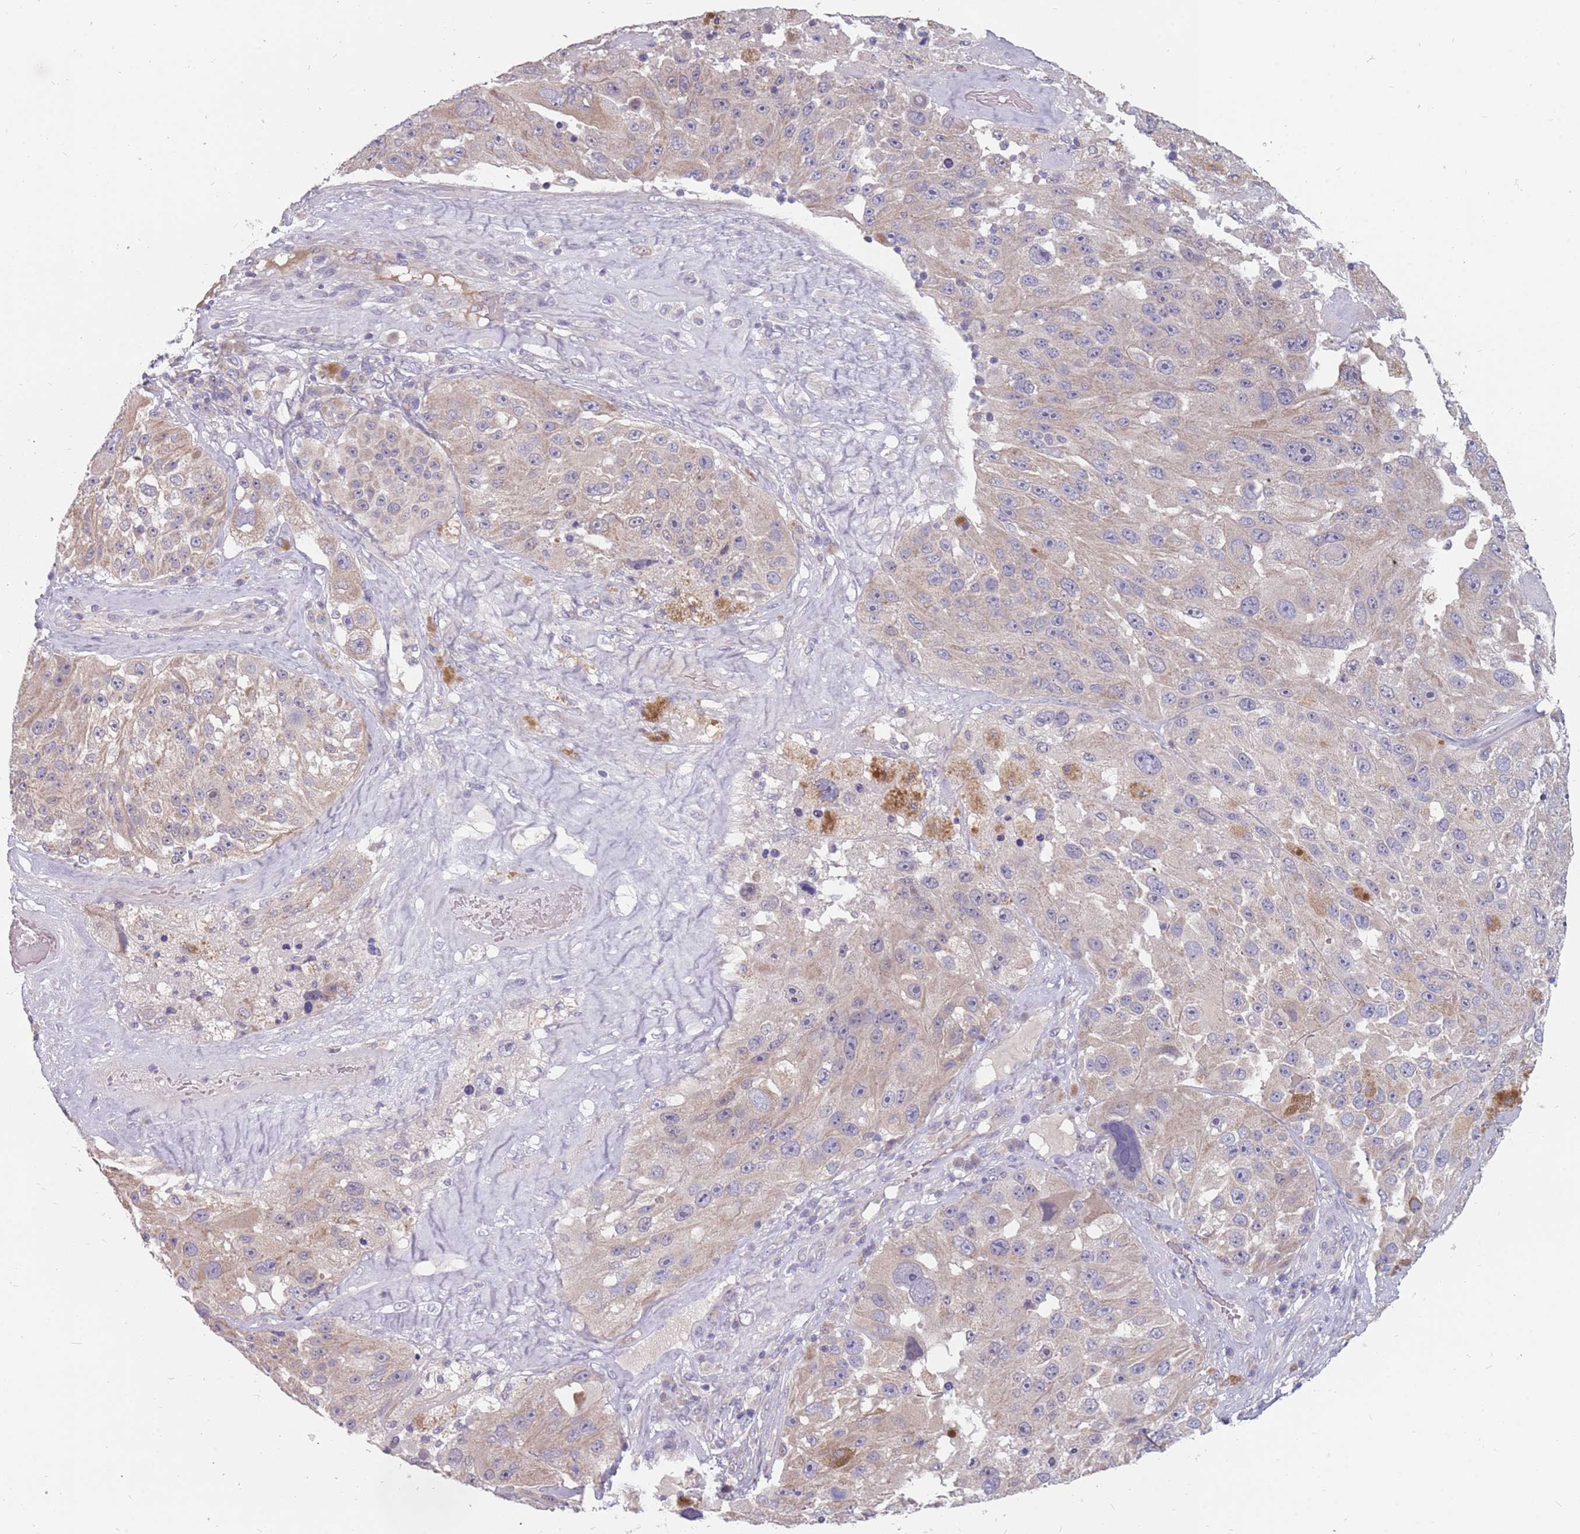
{"staining": {"intensity": "weak", "quantity": "25%-75%", "location": "cytoplasmic/membranous"}, "tissue": "melanoma", "cell_type": "Tumor cells", "image_type": "cancer", "snomed": [{"axis": "morphology", "description": "Malignant melanoma, Metastatic site"}, {"axis": "topography", "description": "Lymph node"}], "caption": "Immunohistochemistry (IHC) of malignant melanoma (metastatic site) displays low levels of weak cytoplasmic/membranous positivity in about 25%-75% of tumor cells.", "gene": "CMTR2", "patient": {"sex": "male", "age": 62}}